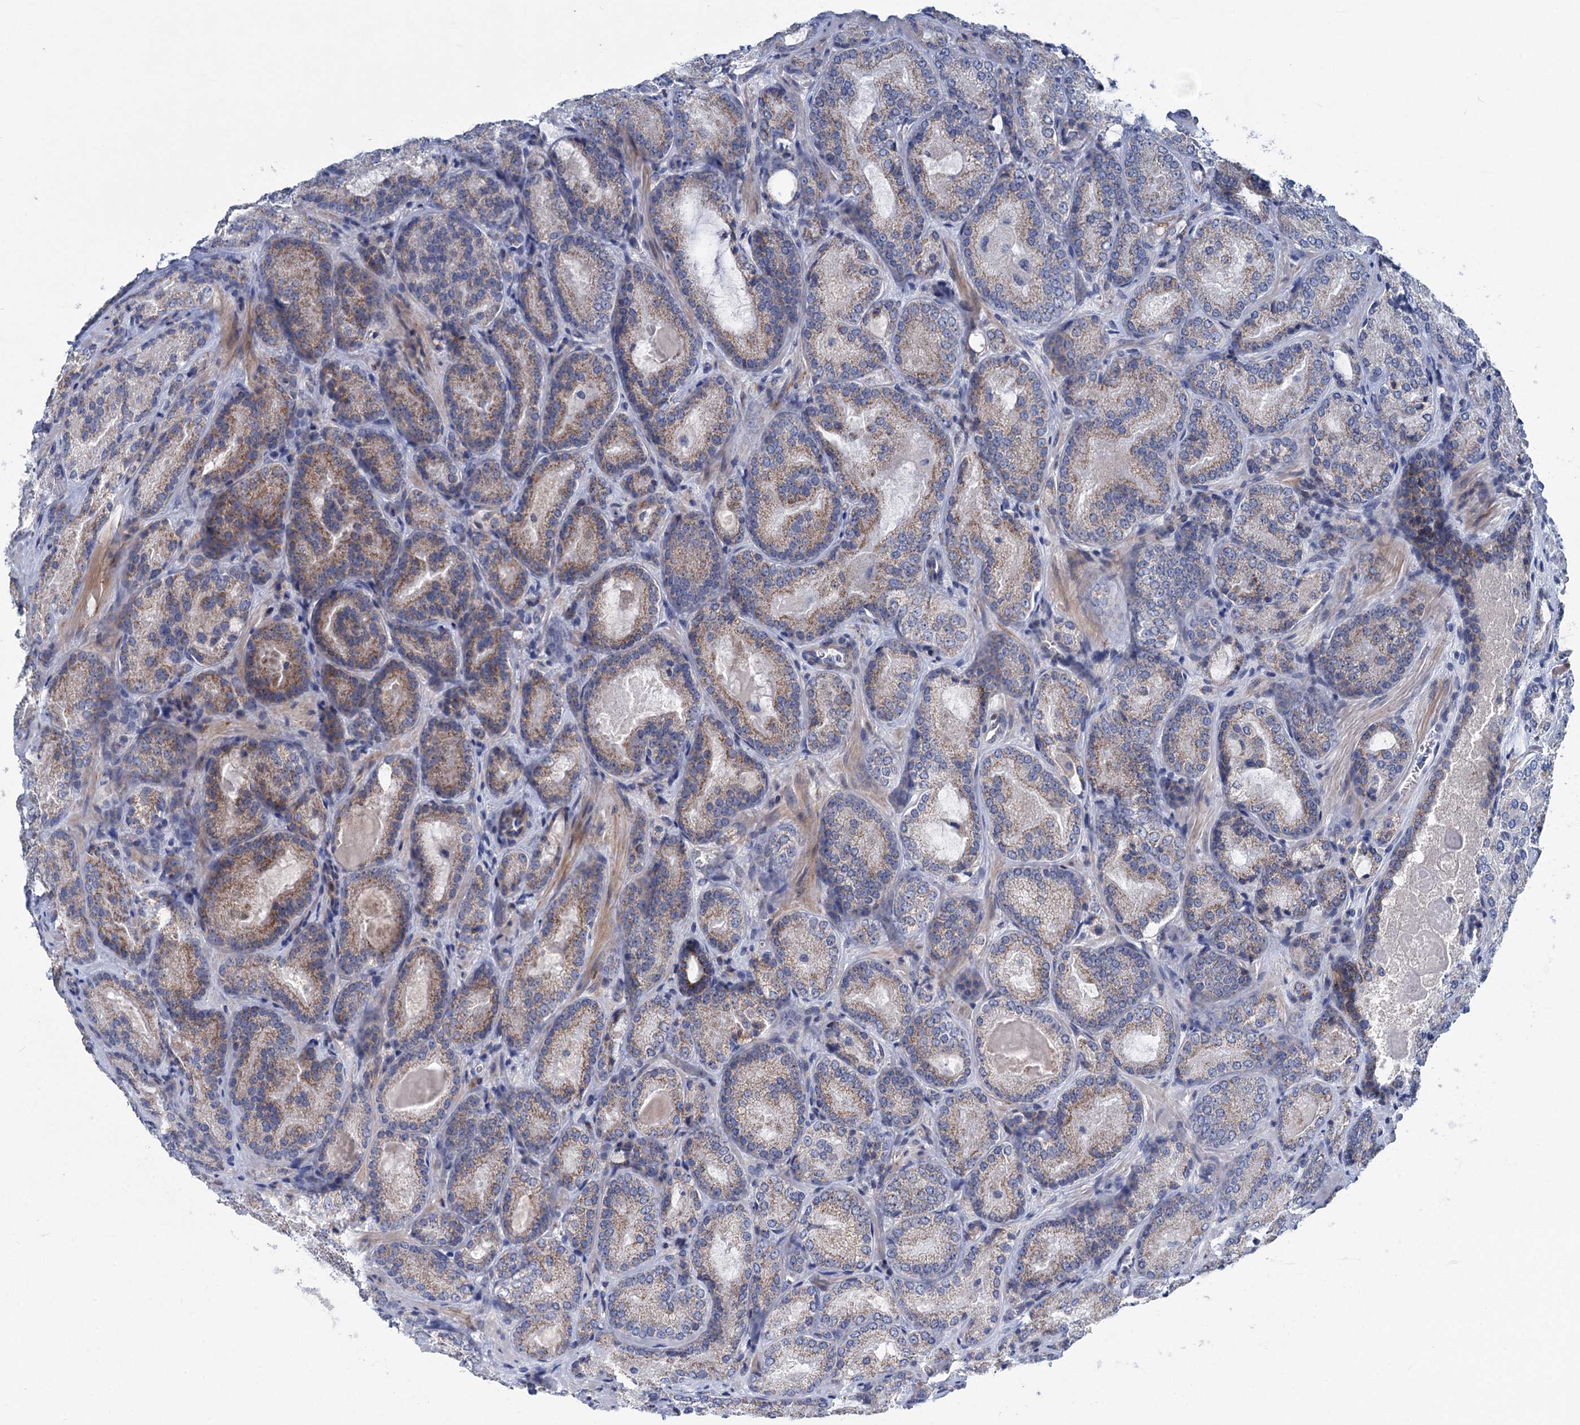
{"staining": {"intensity": "moderate", "quantity": "25%-75%", "location": "cytoplasmic/membranous"}, "tissue": "prostate cancer", "cell_type": "Tumor cells", "image_type": "cancer", "snomed": [{"axis": "morphology", "description": "Adenocarcinoma, Low grade"}, {"axis": "topography", "description": "Prostate"}], "caption": "Tumor cells exhibit moderate cytoplasmic/membranous expression in about 25%-75% of cells in prostate cancer. The protein is stained brown, and the nuclei are stained in blue (DAB (3,3'-diaminobenzidine) IHC with brightfield microscopy, high magnification).", "gene": "CHDH", "patient": {"sex": "male", "age": 74}}